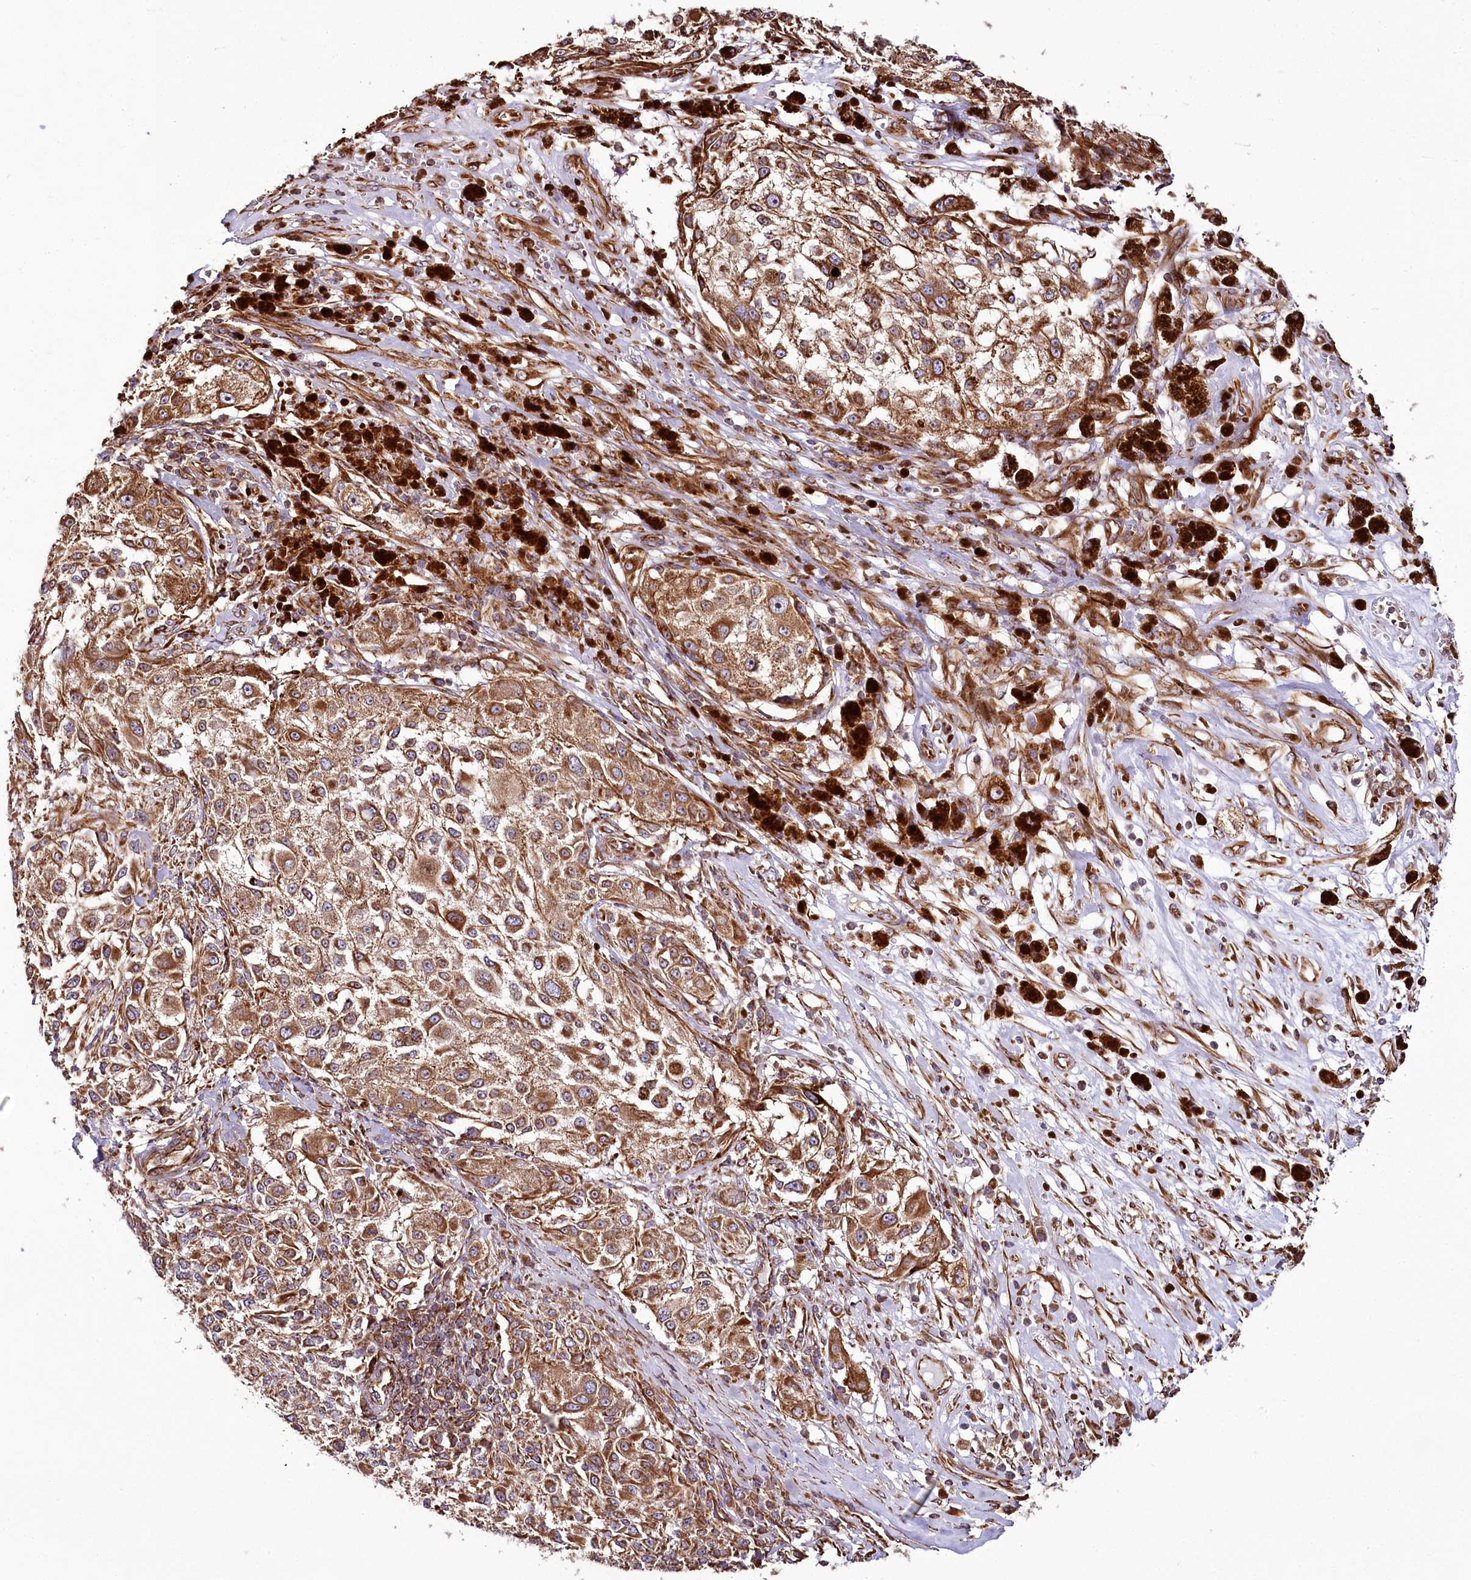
{"staining": {"intensity": "moderate", "quantity": ">75%", "location": "cytoplasmic/membranous"}, "tissue": "melanoma", "cell_type": "Tumor cells", "image_type": "cancer", "snomed": [{"axis": "morphology", "description": "Necrosis, NOS"}, {"axis": "morphology", "description": "Malignant melanoma, NOS"}, {"axis": "topography", "description": "Skin"}], "caption": "Immunohistochemical staining of human malignant melanoma reveals medium levels of moderate cytoplasmic/membranous protein positivity in approximately >75% of tumor cells.", "gene": "THUMPD3", "patient": {"sex": "female", "age": 87}}